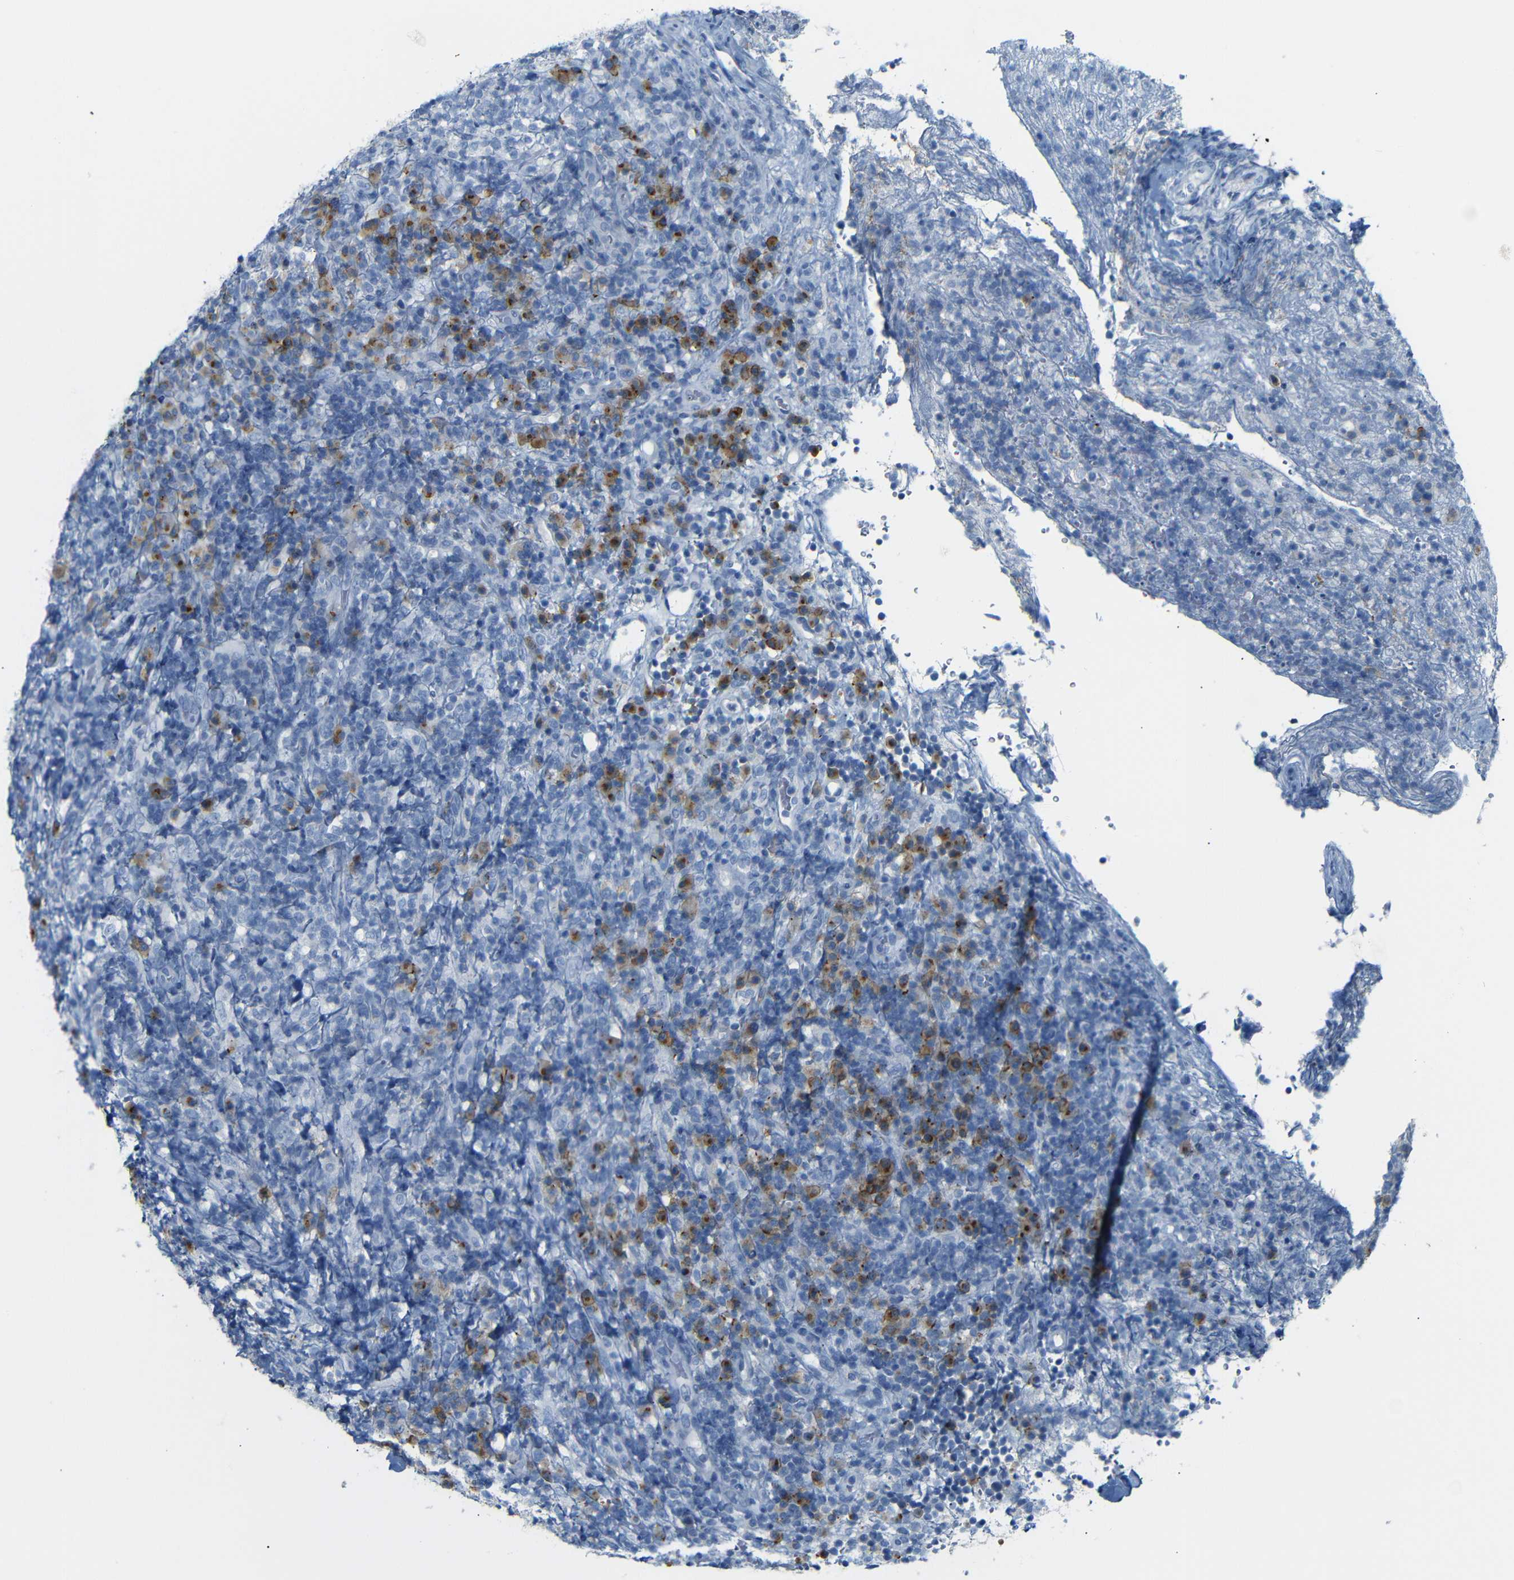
{"staining": {"intensity": "negative", "quantity": "none", "location": "none"}, "tissue": "lymphoma", "cell_type": "Tumor cells", "image_type": "cancer", "snomed": [{"axis": "morphology", "description": "Malignant lymphoma, non-Hodgkin's type, High grade"}, {"axis": "topography", "description": "Lymph node"}], "caption": "DAB immunohistochemical staining of human lymphoma shows no significant positivity in tumor cells.", "gene": "FCRL1", "patient": {"sex": "female", "age": 76}}